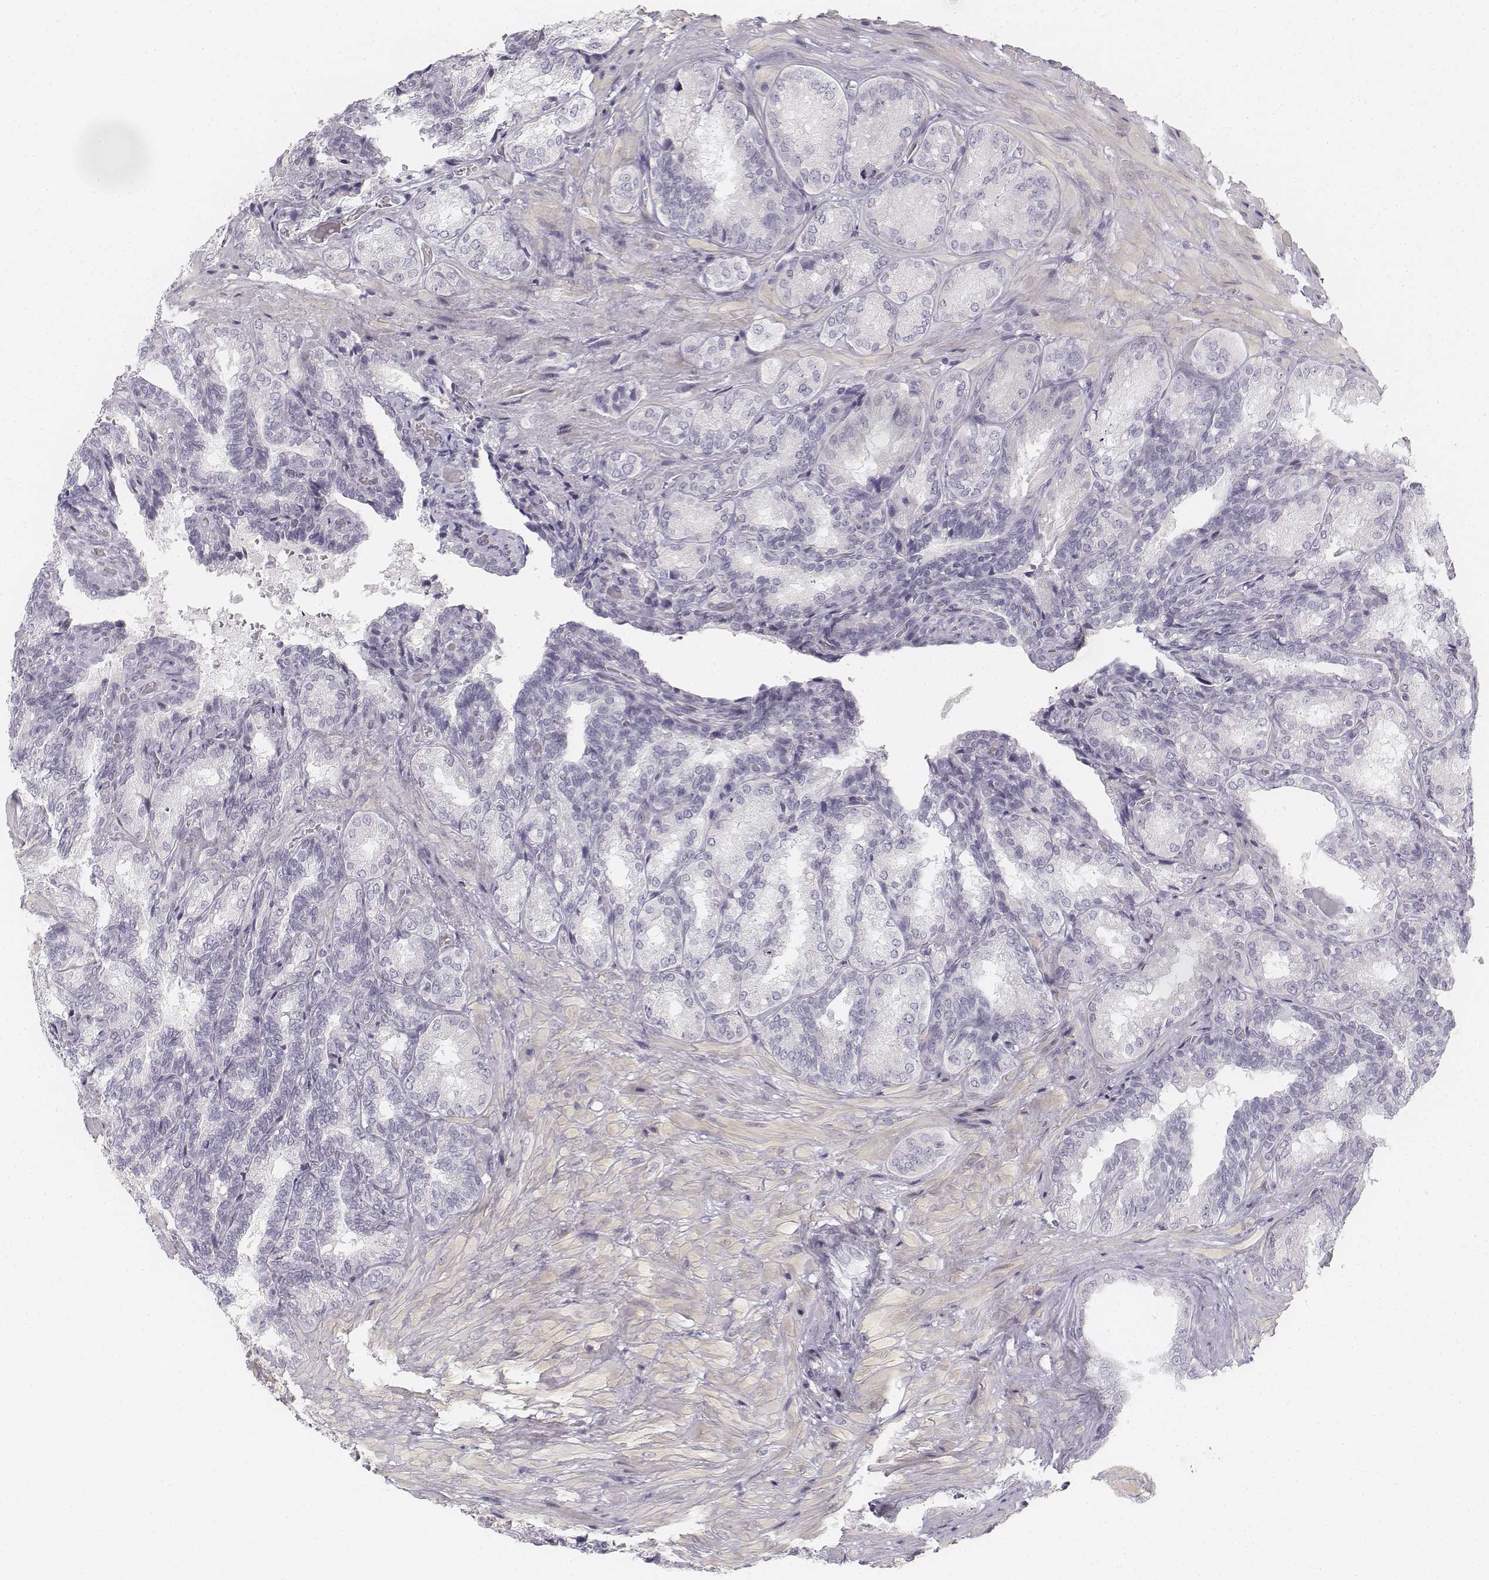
{"staining": {"intensity": "negative", "quantity": "none", "location": "none"}, "tissue": "seminal vesicle", "cell_type": "Glandular cells", "image_type": "normal", "snomed": [{"axis": "morphology", "description": "Normal tissue, NOS"}, {"axis": "topography", "description": "Seminal veicle"}], "caption": "Immunohistochemical staining of benign seminal vesicle reveals no significant staining in glandular cells.", "gene": "KRT25", "patient": {"sex": "male", "age": 68}}